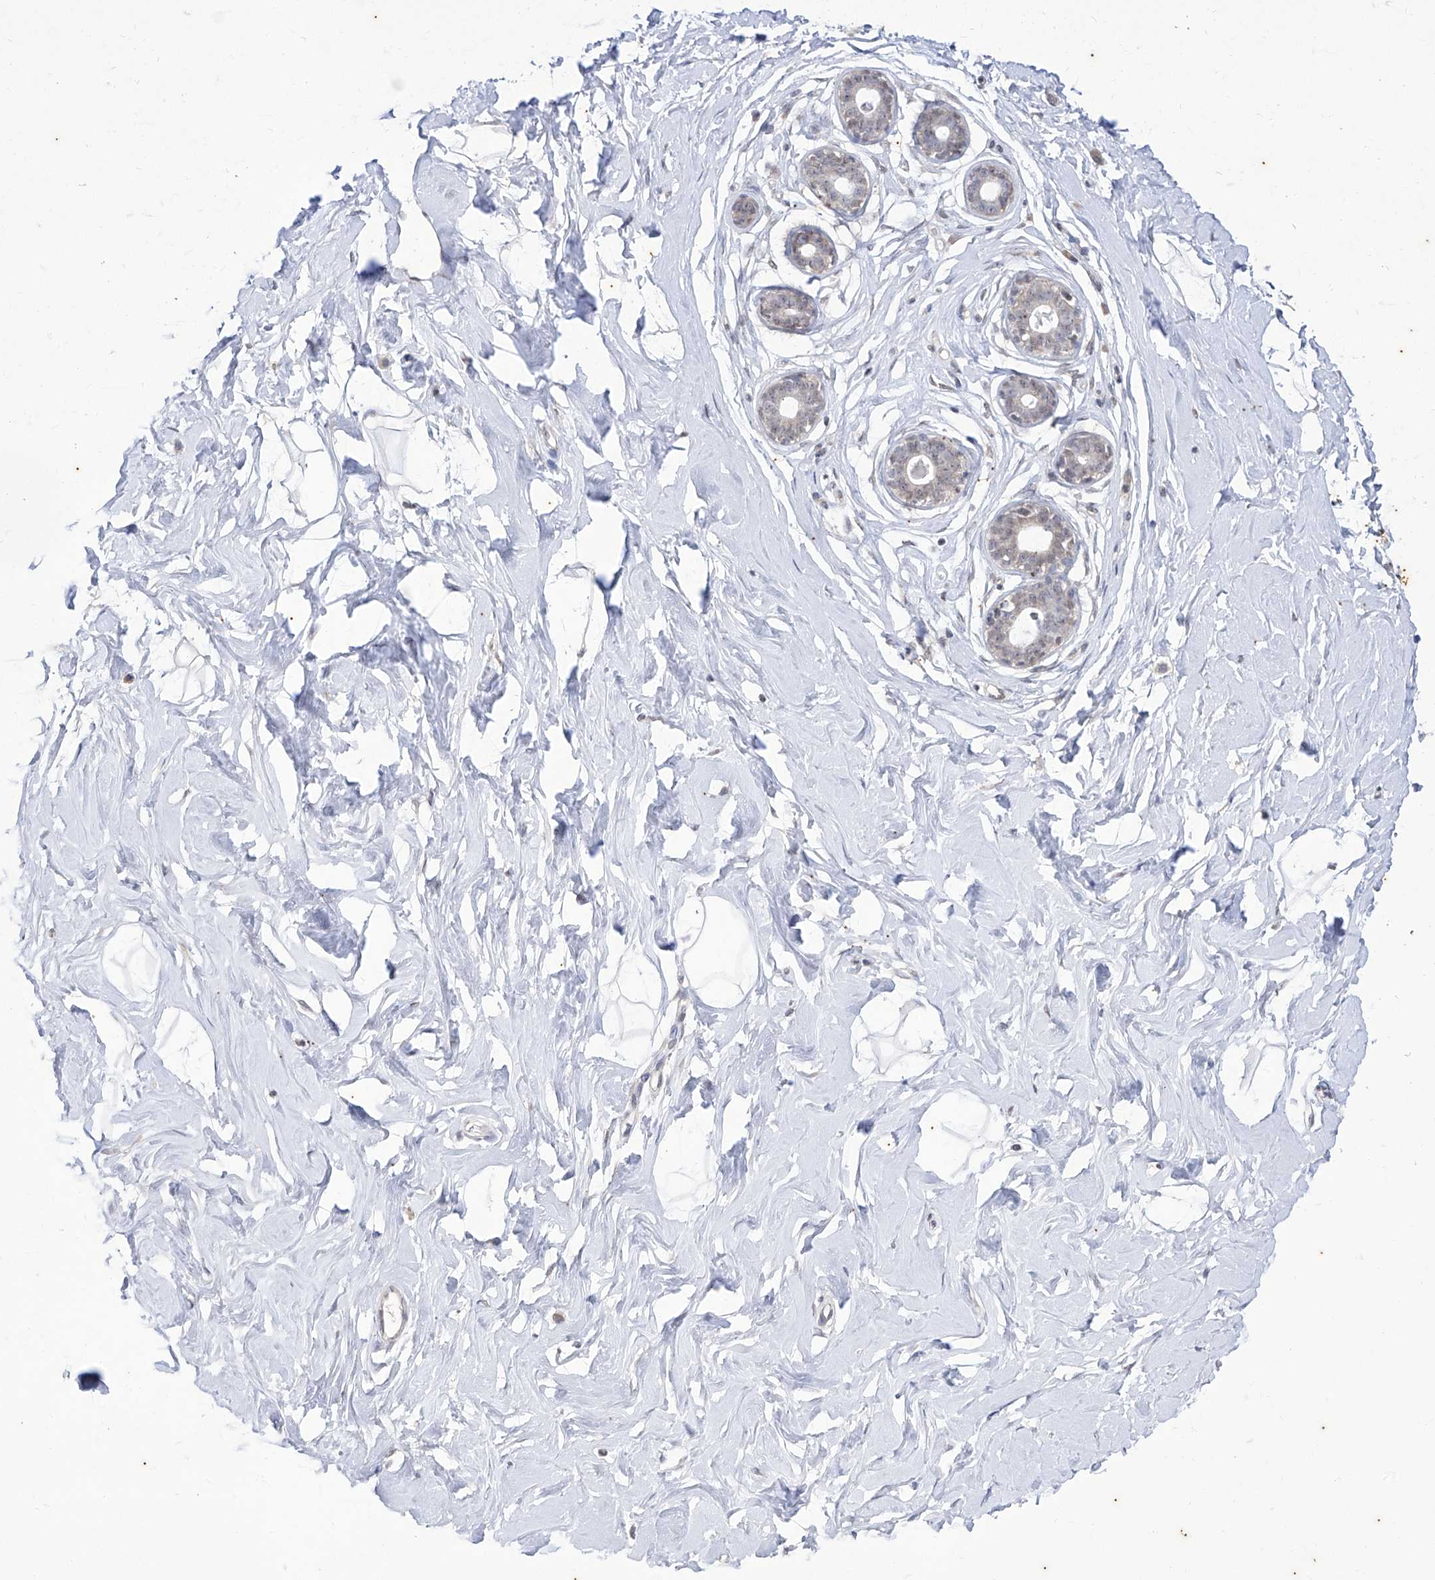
{"staining": {"intensity": "negative", "quantity": "none", "location": "none"}, "tissue": "breast", "cell_type": "Adipocytes", "image_type": "normal", "snomed": [{"axis": "morphology", "description": "Normal tissue, NOS"}, {"axis": "morphology", "description": "Adenoma, NOS"}, {"axis": "topography", "description": "Breast"}], "caption": "DAB (3,3'-diaminobenzidine) immunohistochemical staining of unremarkable human breast demonstrates no significant positivity in adipocytes.", "gene": "PHF20L1", "patient": {"sex": "female", "age": 23}}